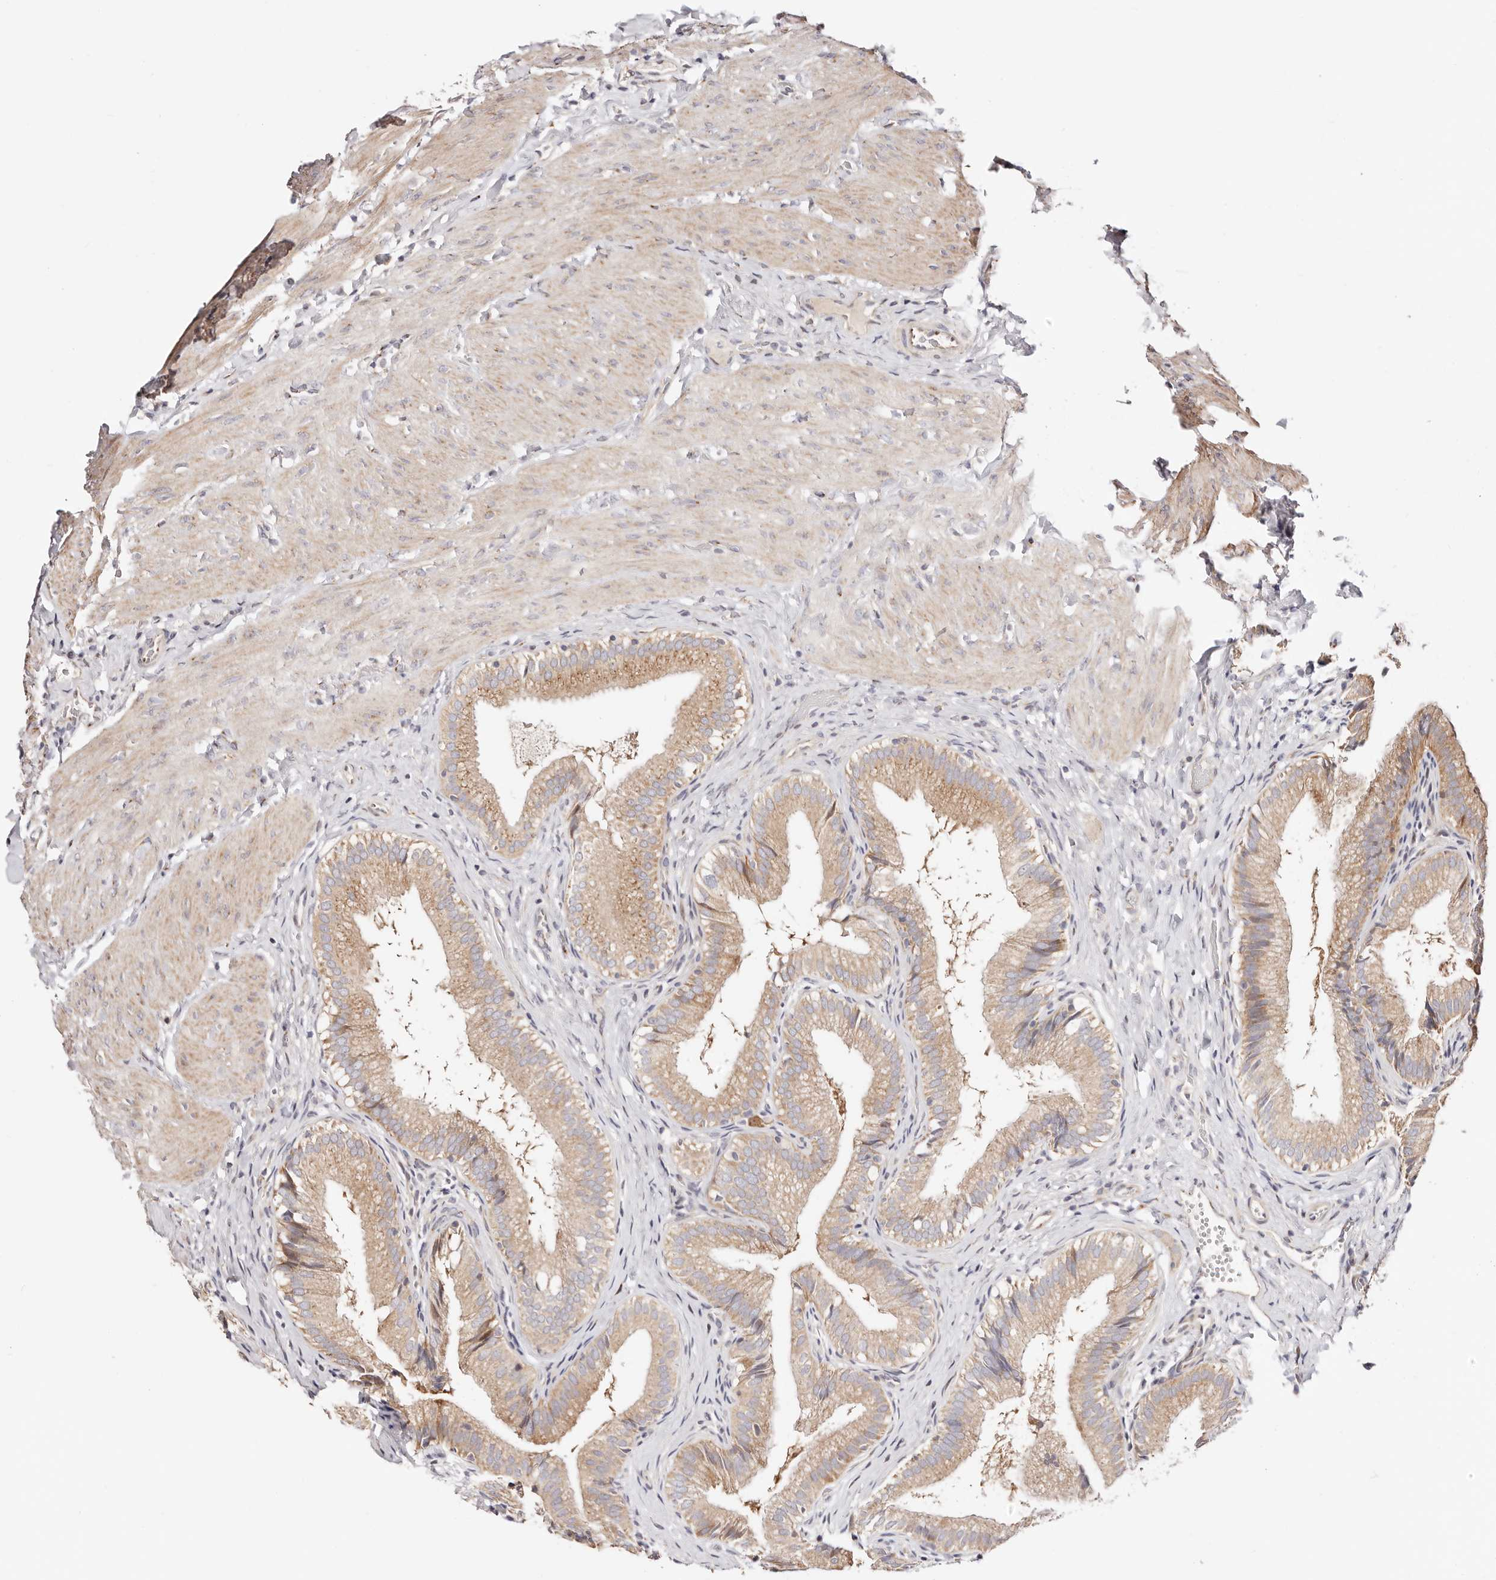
{"staining": {"intensity": "moderate", "quantity": ">75%", "location": "cytoplasmic/membranous"}, "tissue": "gallbladder", "cell_type": "Glandular cells", "image_type": "normal", "snomed": [{"axis": "morphology", "description": "Normal tissue, NOS"}, {"axis": "topography", "description": "Gallbladder"}], "caption": "Protein analysis of unremarkable gallbladder reveals moderate cytoplasmic/membranous staining in approximately >75% of glandular cells.", "gene": "MAPK6", "patient": {"sex": "female", "age": 30}}